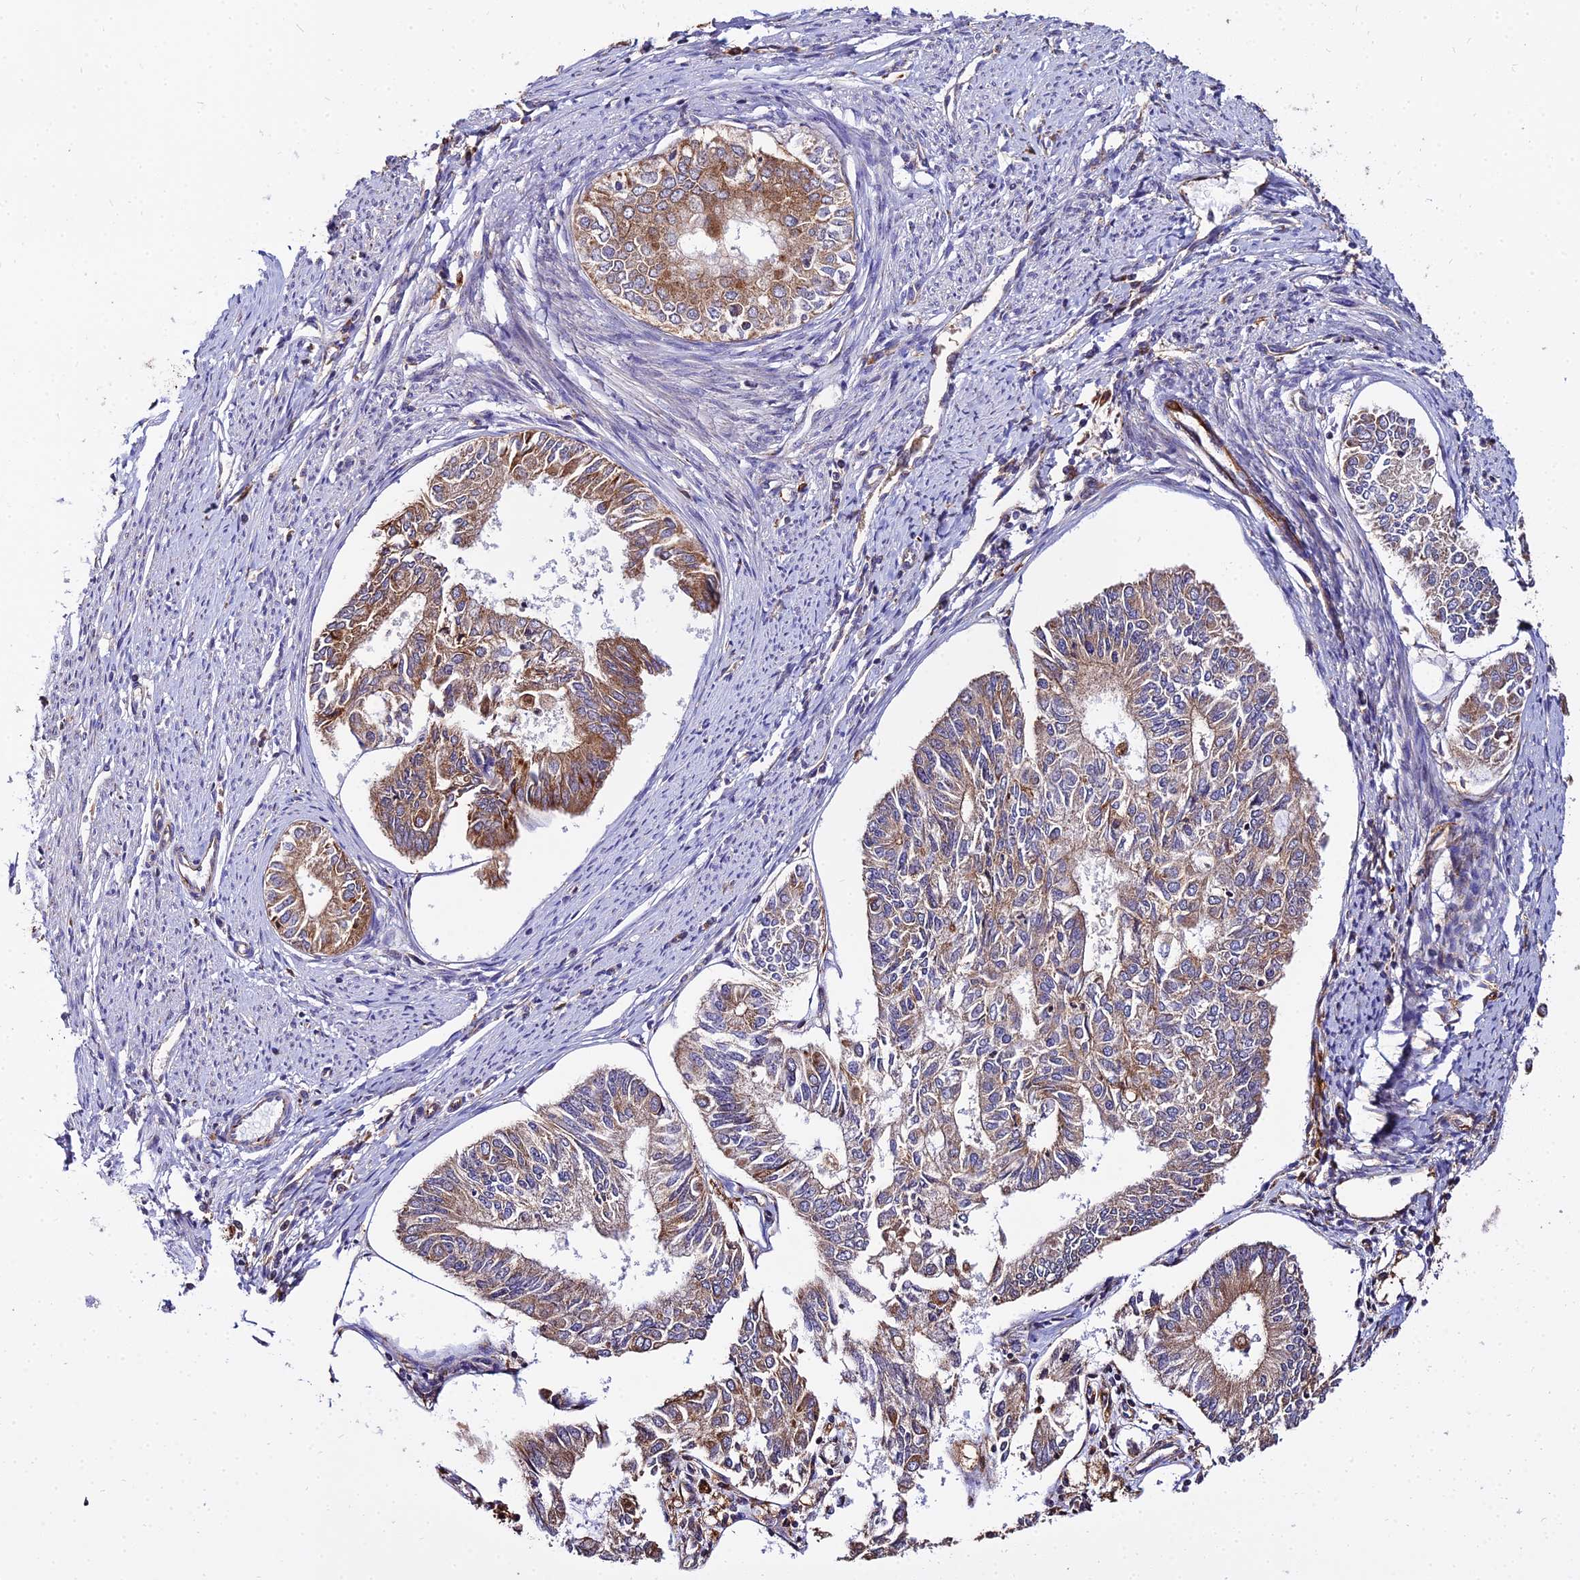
{"staining": {"intensity": "moderate", "quantity": ">75%", "location": "cytoplasmic/membranous"}, "tissue": "endometrial cancer", "cell_type": "Tumor cells", "image_type": "cancer", "snomed": [{"axis": "morphology", "description": "Adenocarcinoma, NOS"}, {"axis": "topography", "description": "Endometrium"}], "caption": "Tumor cells display medium levels of moderate cytoplasmic/membranous positivity in approximately >75% of cells in human endometrial cancer (adenocarcinoma).", "gene": "PEX19", "patient": {"sex": "female", "age": 68}}